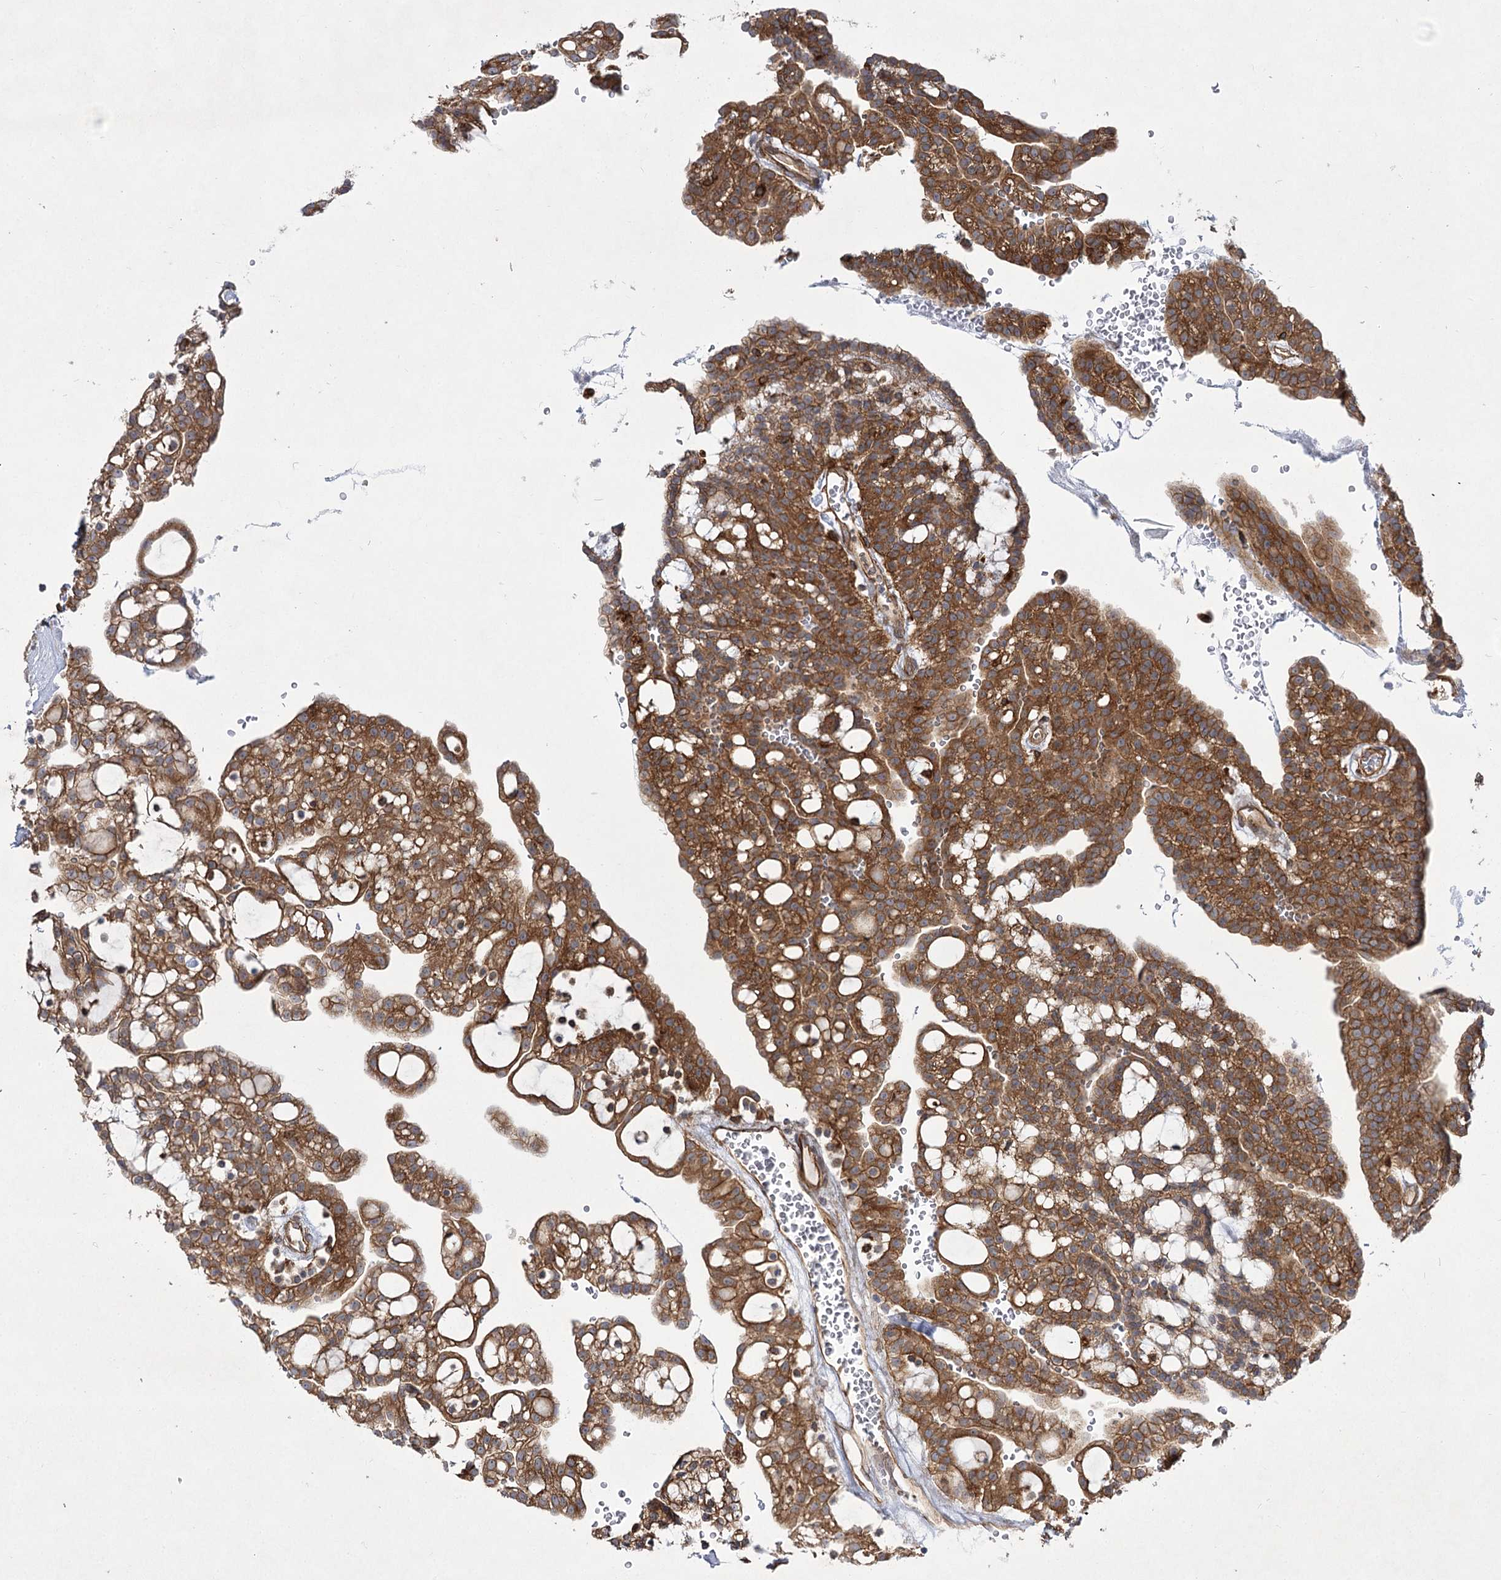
{"staining": {"intensity": "moderate", "quantity": ">75%", "location": "cytoplasmic/membranous"}, "tissue": "renal cancer", "cell_type": "Tumor cells", "image_type": "cancer", "snomed": [{"axis": "morphology", "description": "Adenocarcinoma, NOS"}, {"axis": "topography", "description": "Kidney"}], "caption": "Renal adenocarcinoma stained with immunohistochemistry (IHC) shows moderate cytoplasmic/membranous expression in about >75% of tumor cells.", "gene": "SH3BP5L", "patient": {"sex": "male", "age": 63}}